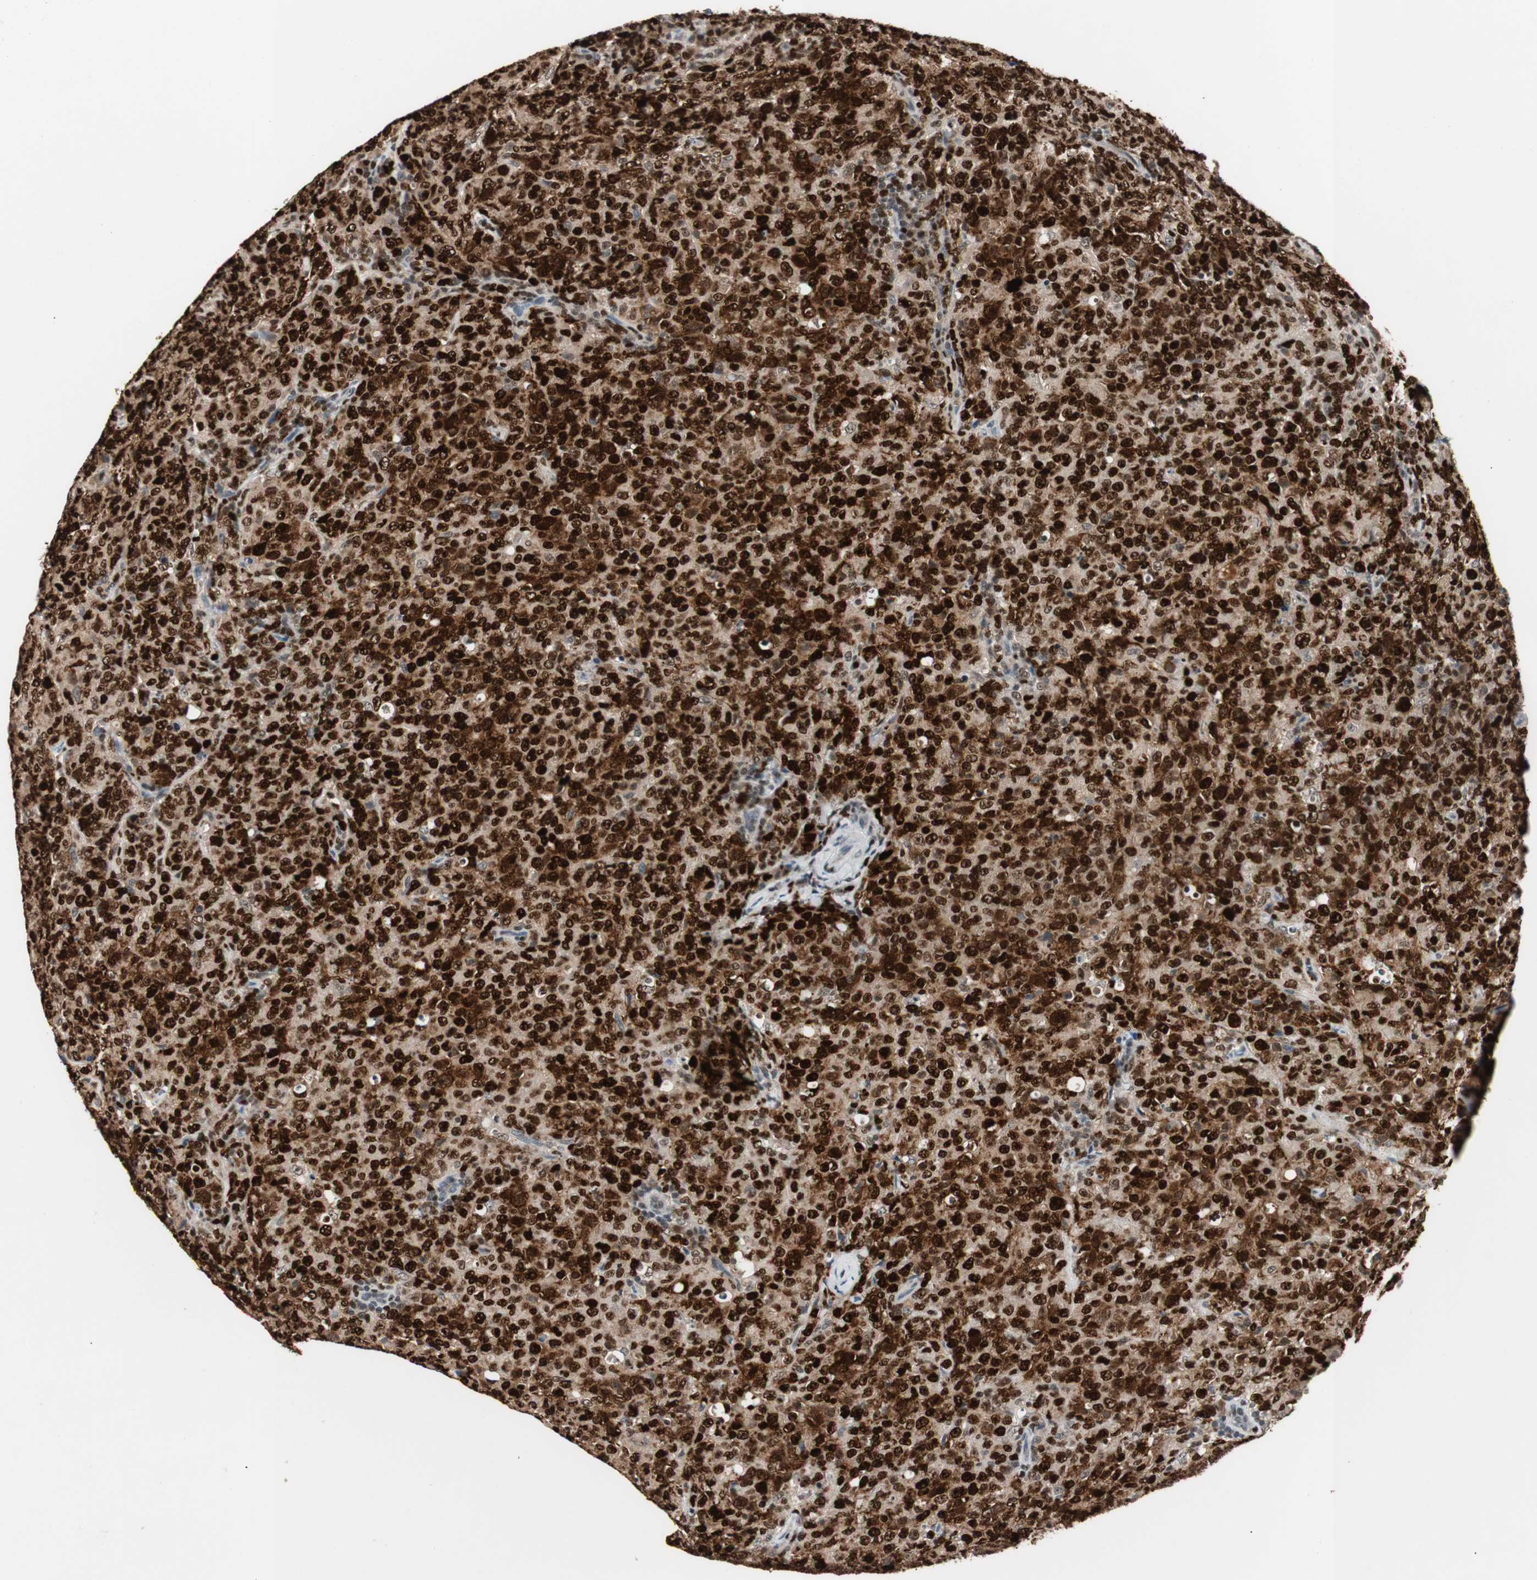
{"staining": {"intensity": "strong", "quantity": ">75%", "location": "nuclear"}, "tissue": "lymphoma", "cell_type": "Tumor cells", "image_type": "cancer", "snomed": [{"axis": "morphology", "description": "Malignant lymphoma, non-Hodgkin's type, High grade"}, {"axis": "topography", "description": "Tonsil"}], "caption": "Immunohistochemistry (IHC) of human lymphoma exhibits high levels of strong nuclear positivity in about >75% of tumor cells.", "gene": "FEN1", "patient": {"sex": "female", "age": 36}}